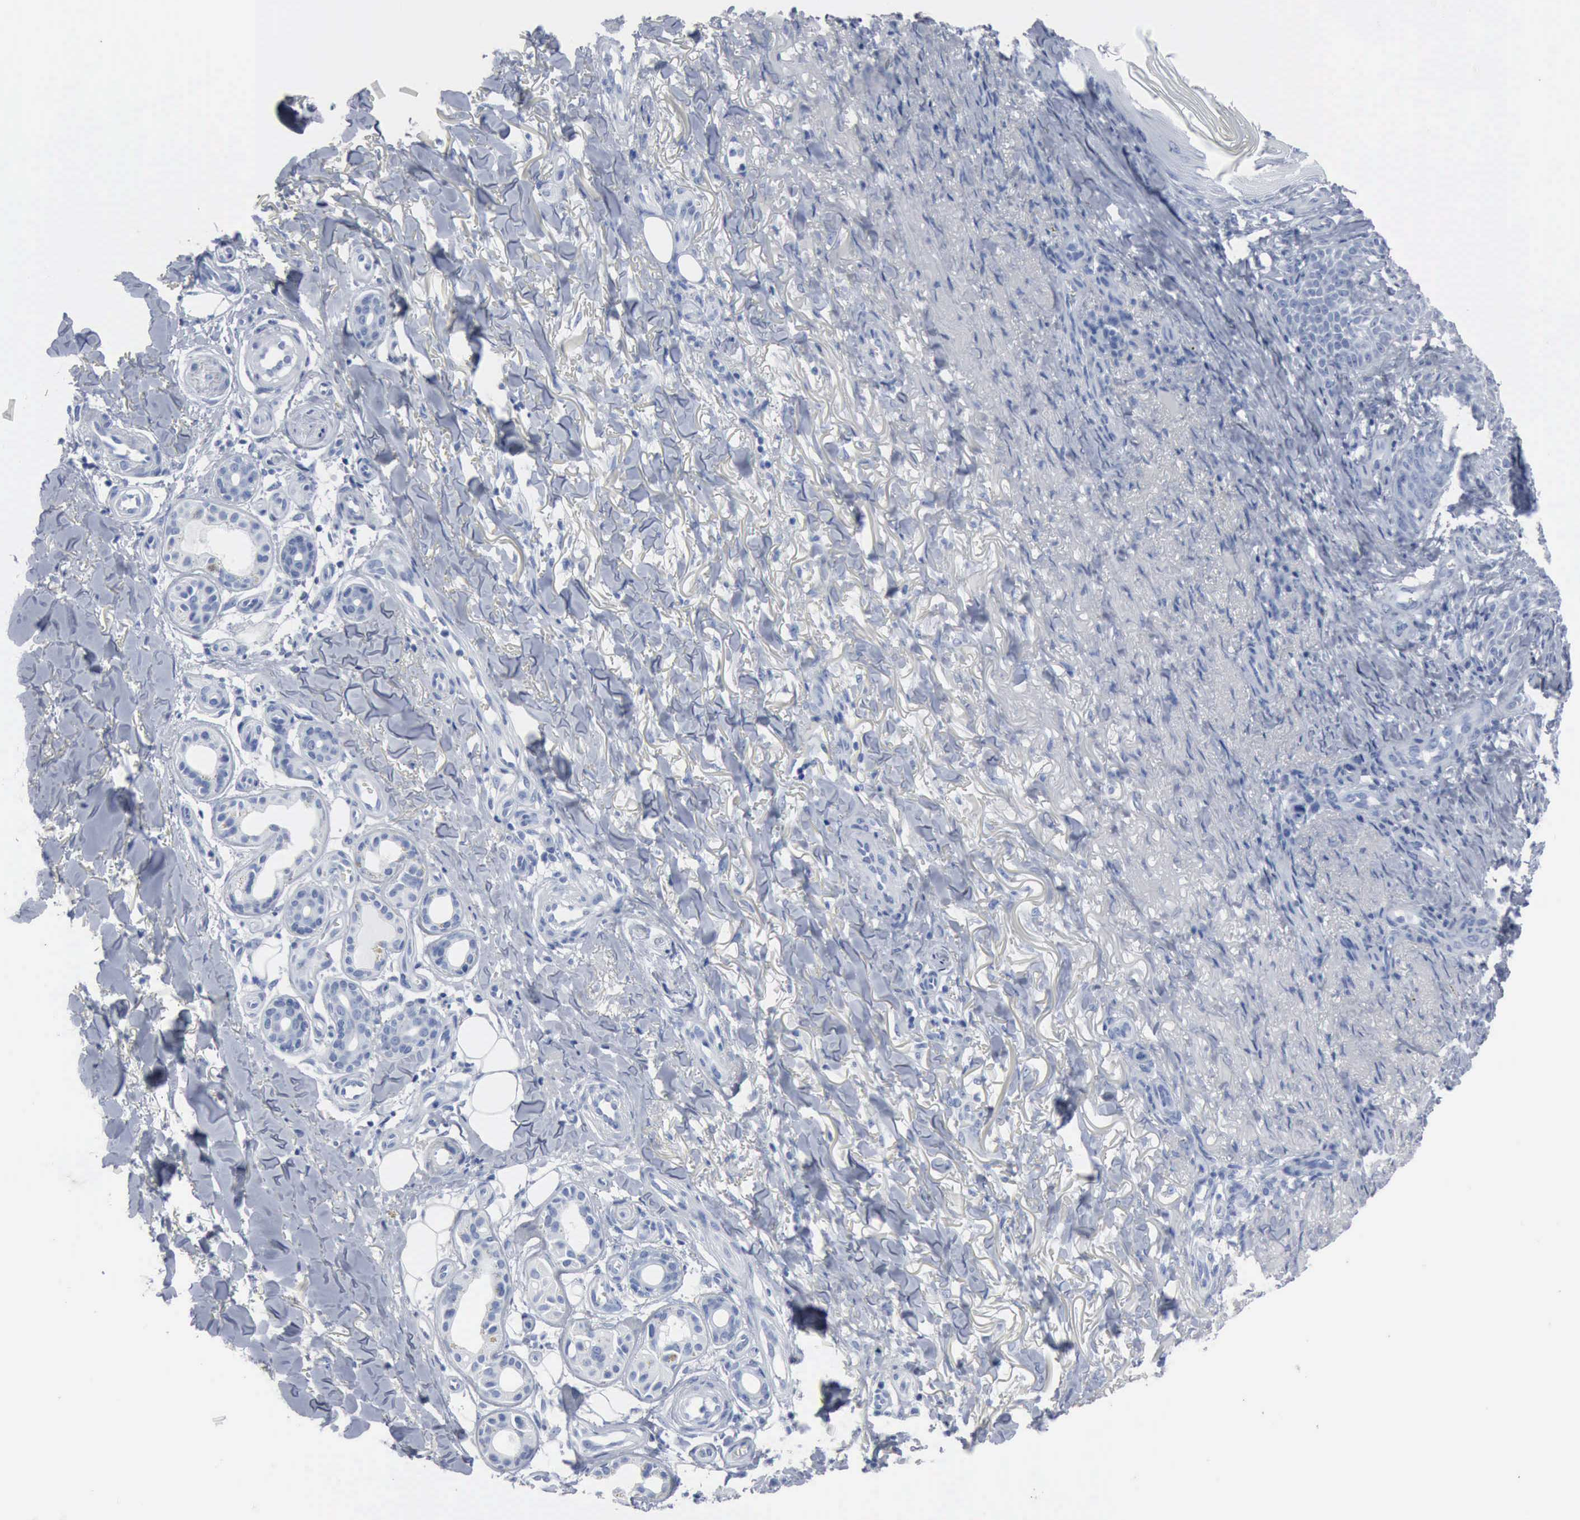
{"staining": {"intensity": "negative", "quantity": "none", "location": "none"}, "tissue": "skin cancer", "cell_type": "Tumor cells", "image_type": "cancer", "snomed": [{"axis": "morphology", "description": "Basal cell carcinoma"}, {"axis": "topography", "description": "Skin"}], "caption": "This image is of skin cancer stained with immunohistochemistry (IHC) to label a protein in brown with the nuclei are counter-stained blue. There is no expression in tumor cells.", "gene": "DMD", "patient": {"sex": "male", "age": 81}}